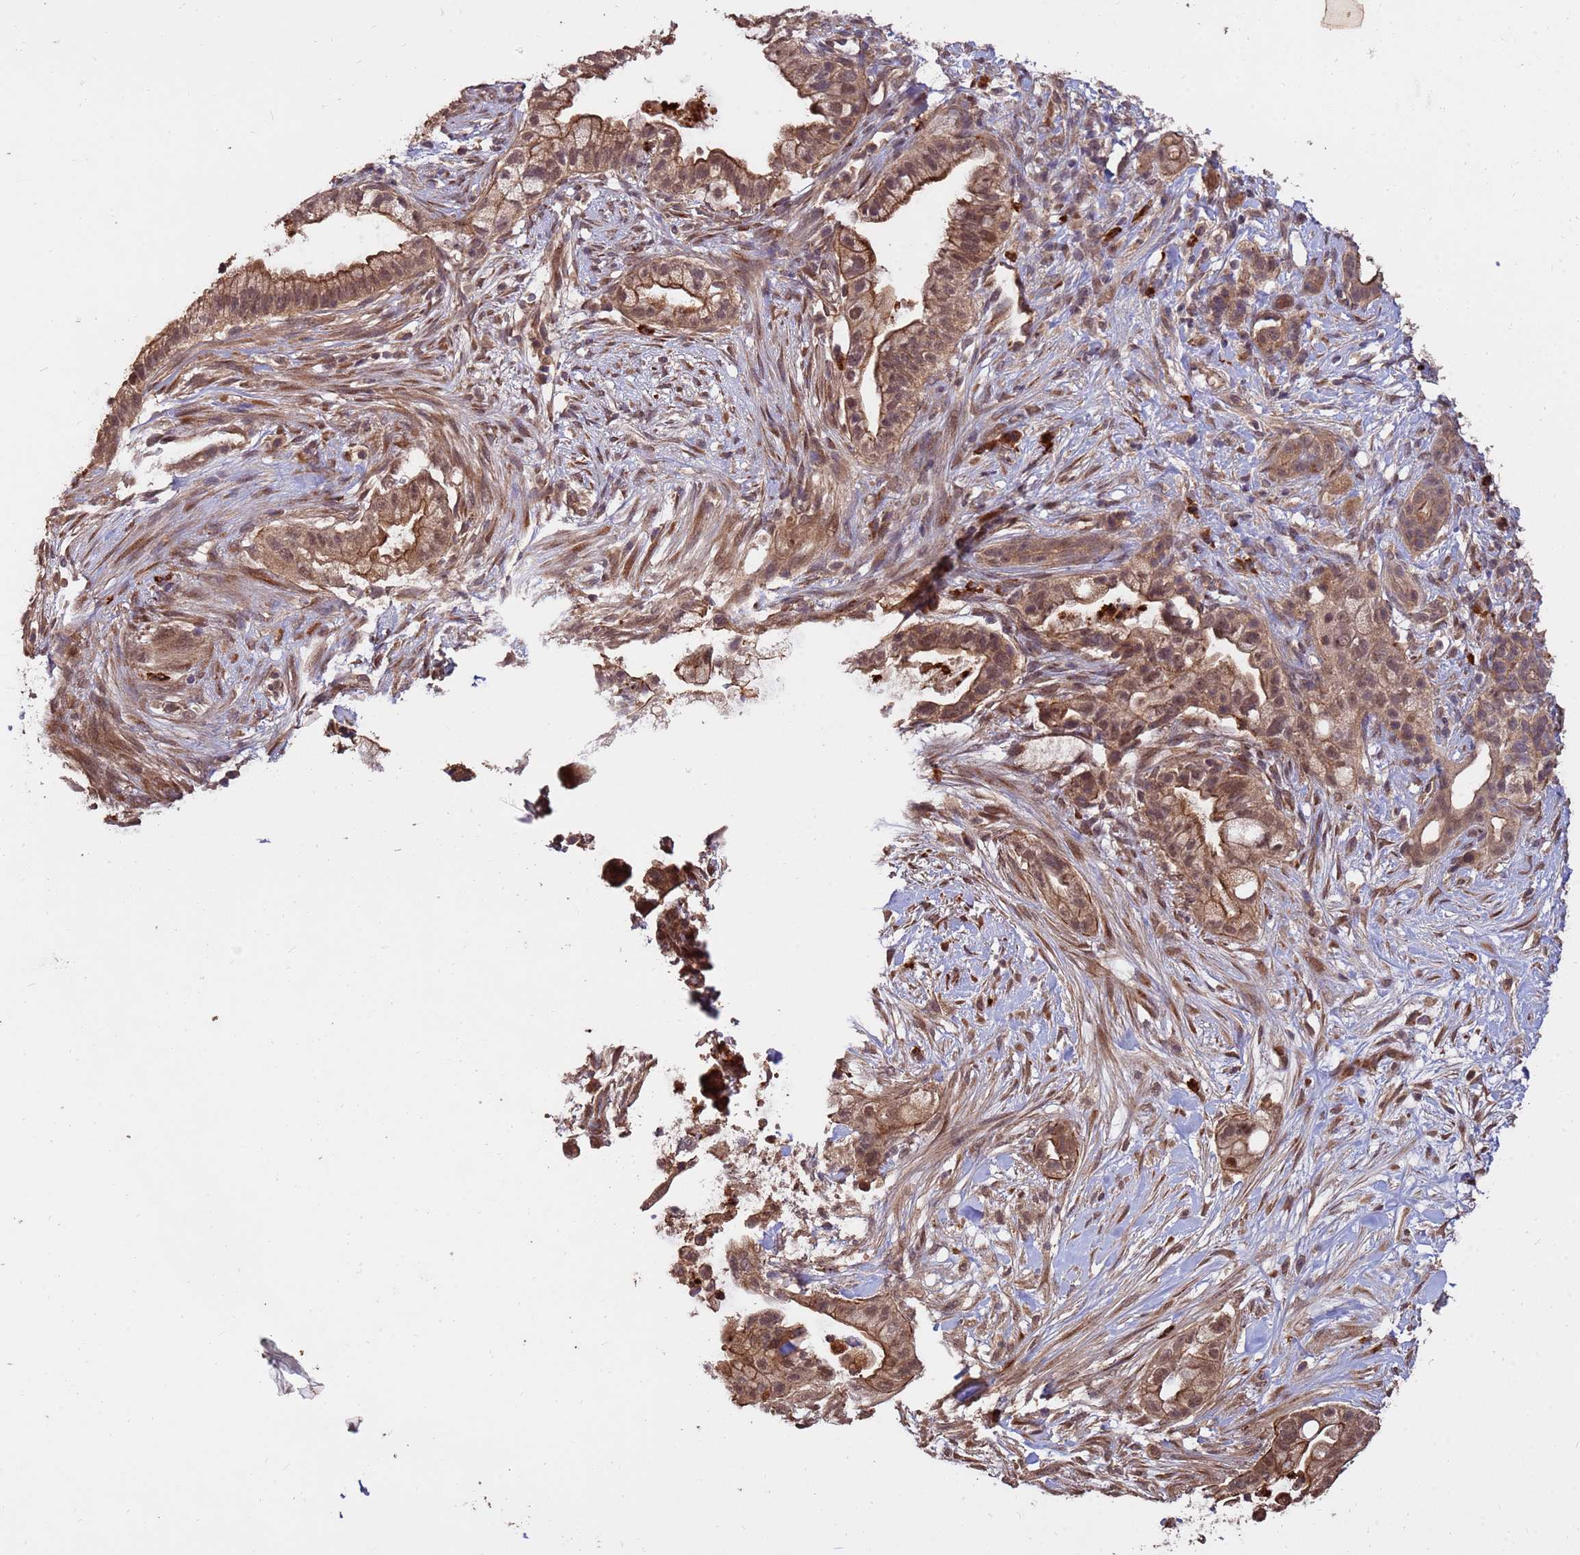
{"staining": {"intensity": "moderate", "quantity": ">75%", "location": "cytoplasmic/membranous,nuclear"}, "tissue": "pancreatic cancer", "cell_type": "Tumor cells", "image_type": "cancer", "snomed": [{"axis": "morphology", "description": "Adenocarcinoma, NOS"}, {"axis": "topography", "description": "Pancreas"}], "caption": "Tumor cells demonstrate moderate cytoplasmic/membranous and nuclear positivity in about >75% of cells in pancreatic cancer. (DAB (3,3'-diaminobenzidine) IHC with brightfield microscopy, high magnification).", "gene": "ZNF619", "patient": {"sex": "male", "age": 44}}